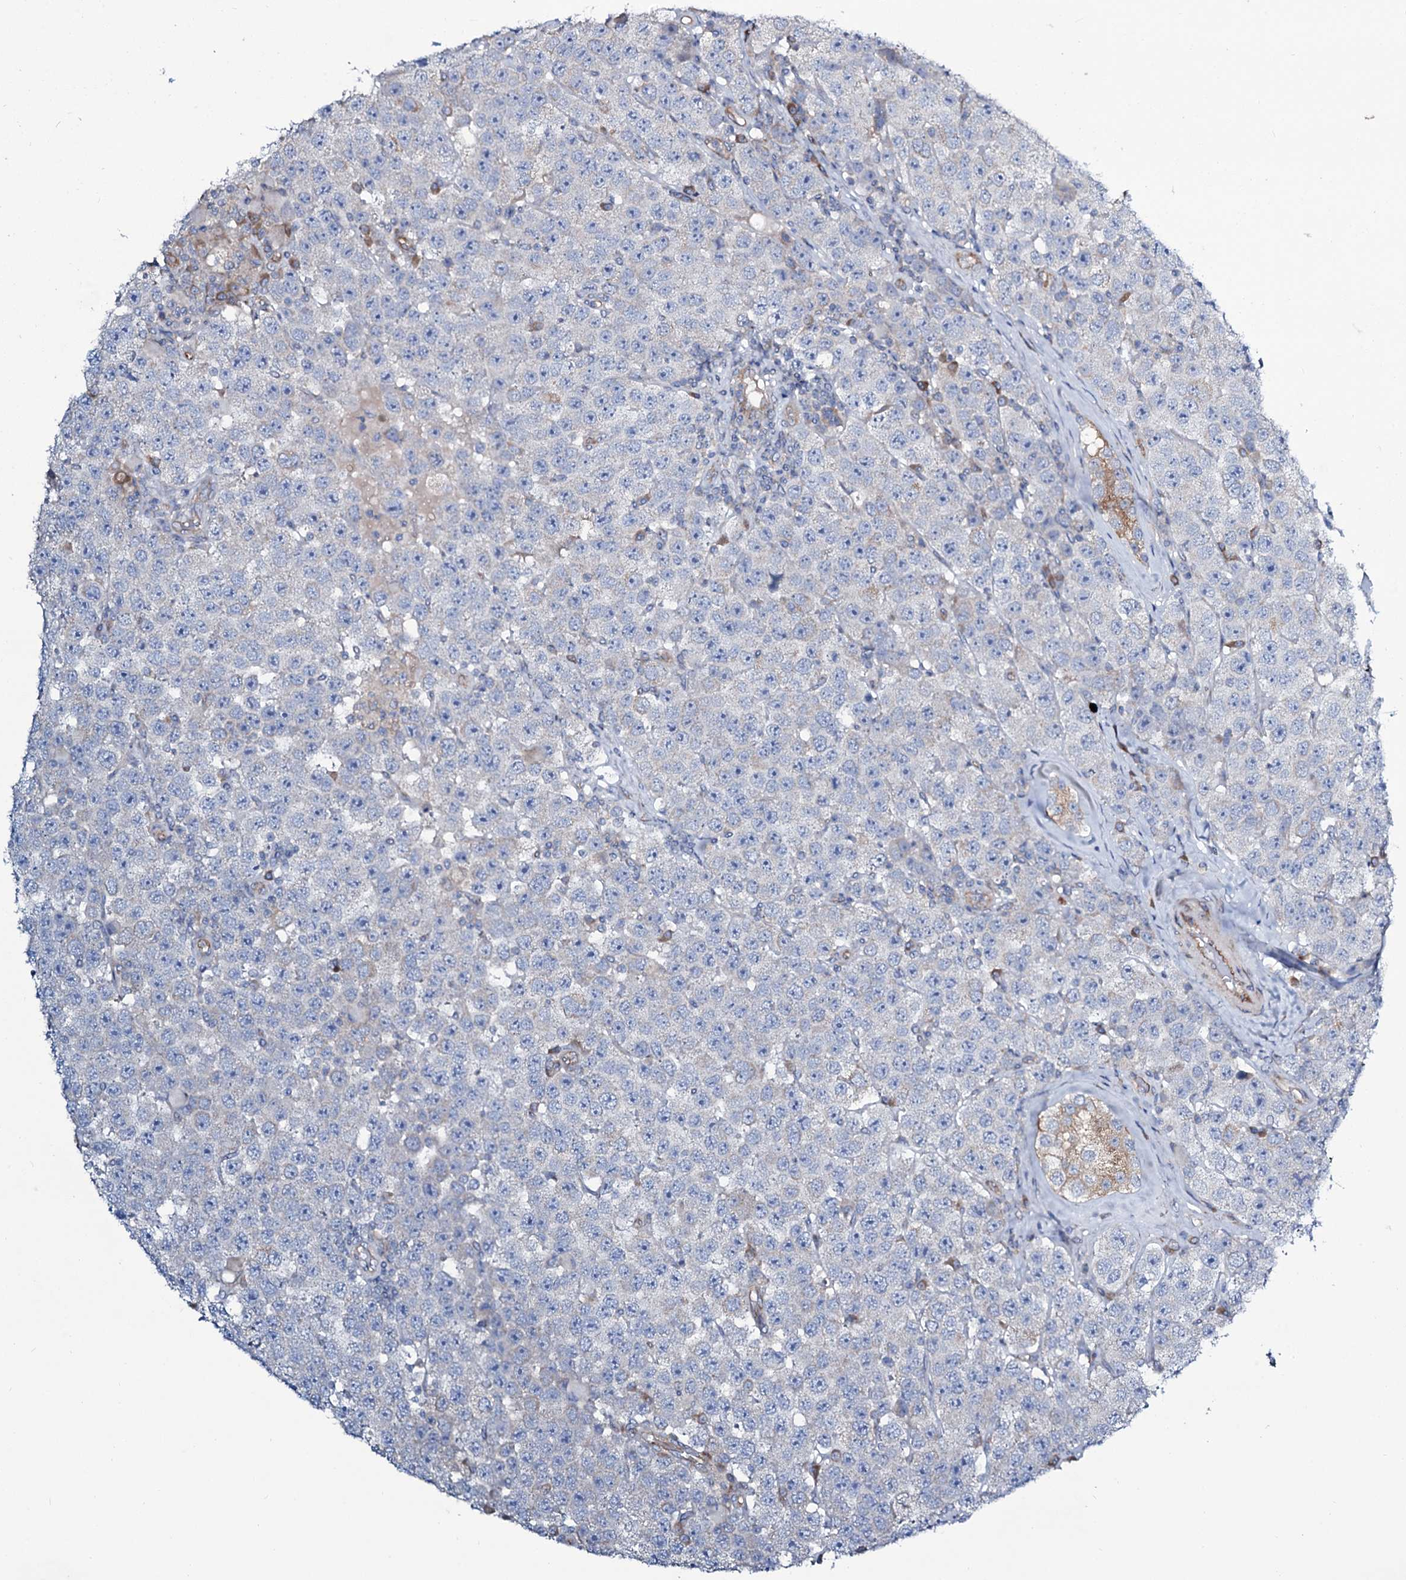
{"staining": {"intensity": "negative", "quantity": "none", "location": "none"}, "tissue": "testis cancer", "cell_type": "Tumor cells", "image_type": "cancer", "snomed": [{"axis": "morphology", "description": "Seminoma, NOS"}, {"axis": "topography", "description": "Testis"}], "caption": "Seminoma (testis) was stained to show a protein in brown. There is no significant positivity in tumor cells. (Stains: DAB (3,3'-diaminobenzidine) immunohistochemistry with hematoxylin counter stain, Microscopy: brightfield microscopy at high magnification).", "gene": "STARD13", "patient": {"sex": "male", "age": 28}}